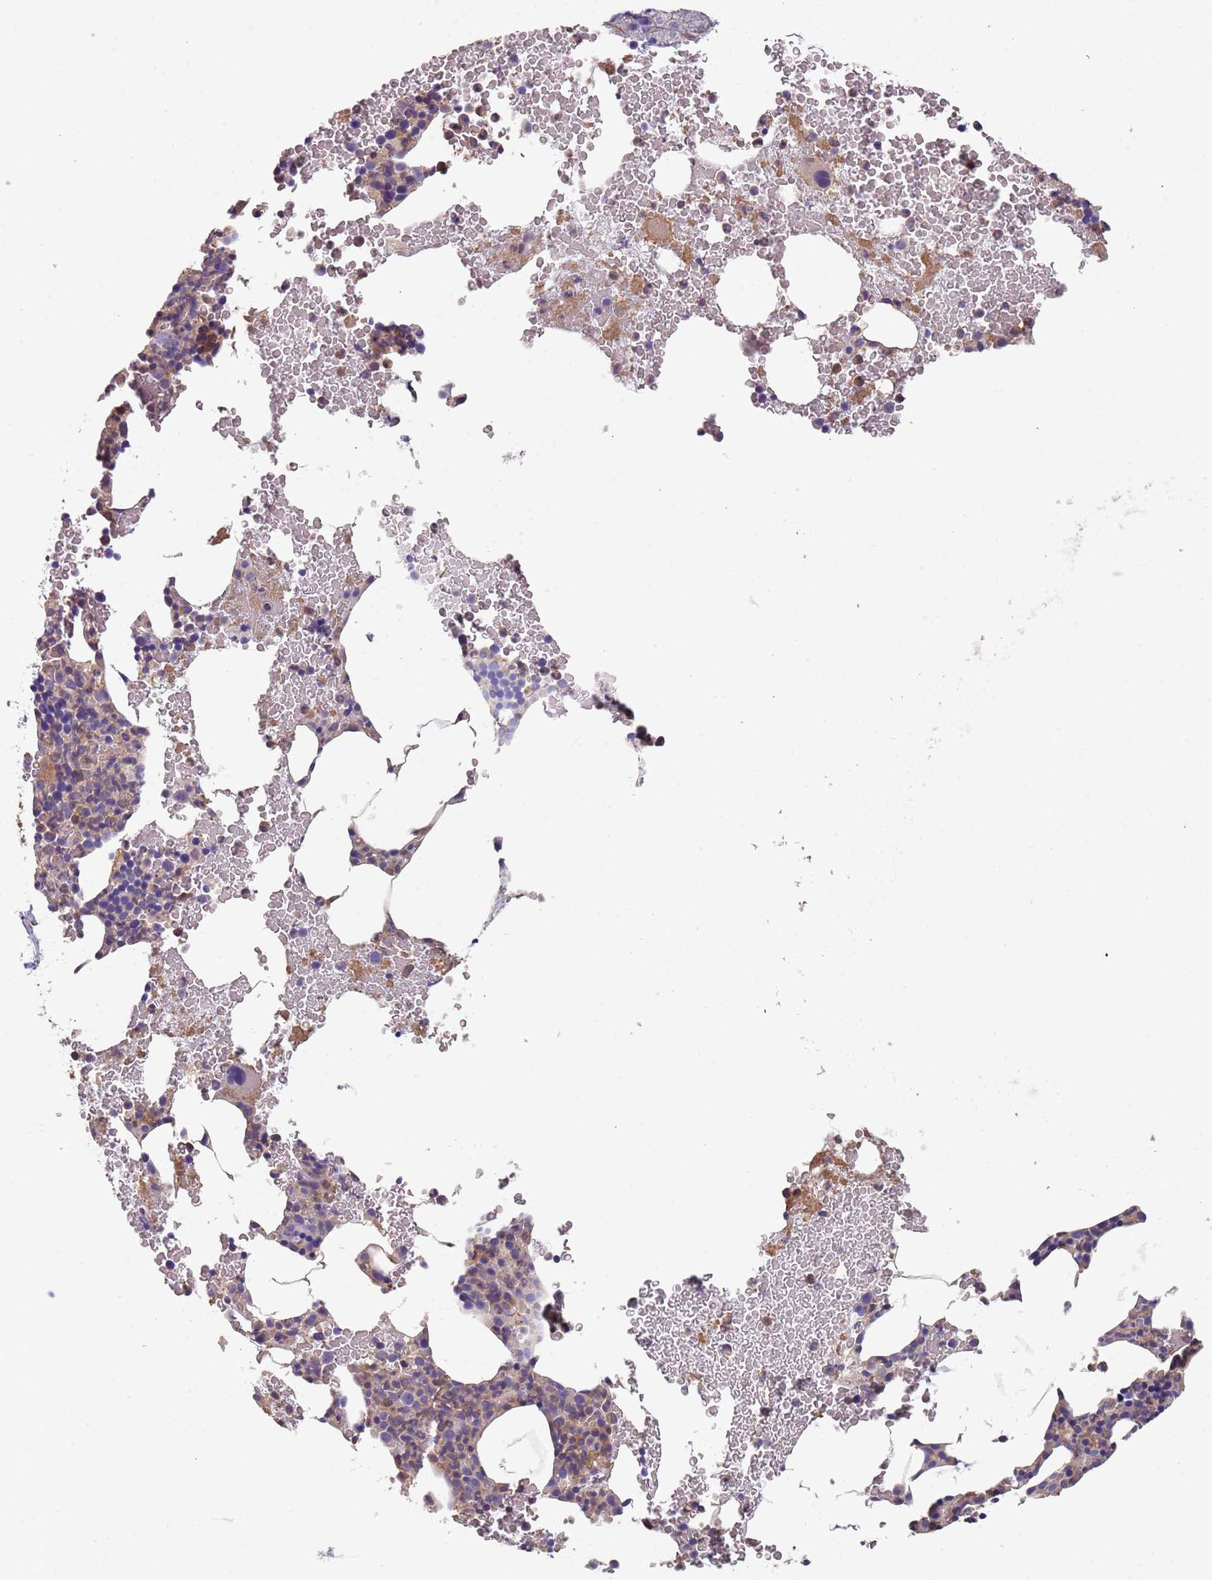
{"staining": {"intensity": "weak", "quantity": "<25%", "location": "cytoplasmic/membranous"}, "tissue": "bone marrow", "cell_type": "Hematopoietic cells", "image_type": "normal", "snomed": [{"axis": "morphology", "description": "Normal tissue, NOS"}, {"axis": "morphology", "description": "Inflammation, NOS"}, {"axis": "topography", "description": "Bone marrow"}], "caption": "IHC micrograph of benign bone marrow: bone marrow stained with DAB (3,3'-diaminobenzidine) exhibits no significant protein positivity in hematopoietic cells. The staining was performed using DAB to visualize the protein expression in brown, while the nuclei were stained in blue with hematoxylin (Magnification: 20x).", "gene": "SYT4", "patient": {"sex": "female", "age": 78}}